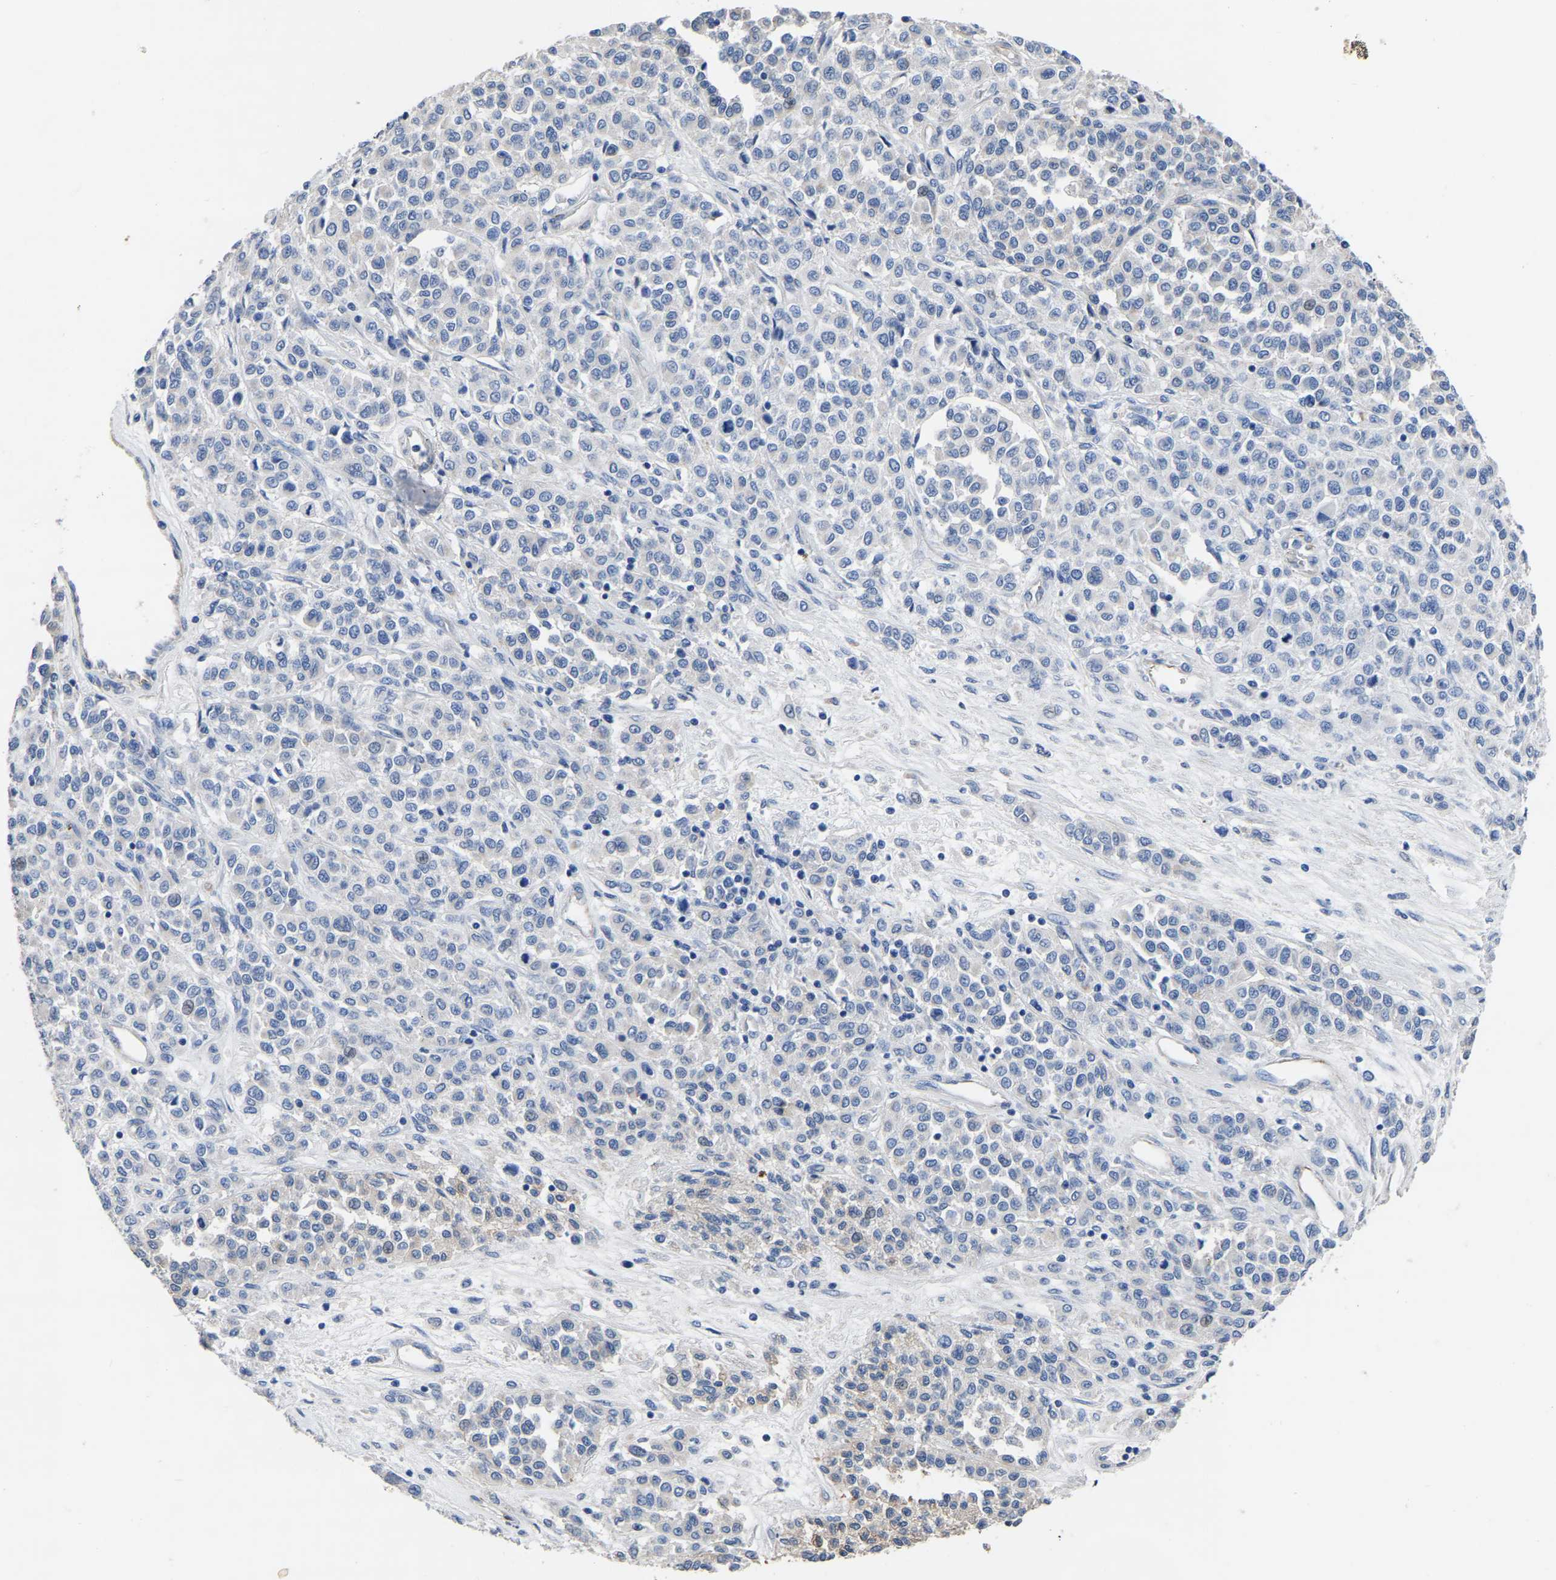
{"staining": {"intensity": "weak", "quantity": "<25%", "location": "cytoplasmic/membranous"}, "tissue": "melanoma", "cell_type": "Tumor cells", "image_type": "cancer", "snomed": [{"axis": "morphology", "description": "Malignant melanoma, Metastatic site"}, {"axis": "topography", "description": "Pancreas"}], "caption": "Immunohistochemical staining of melanoma shows no significant staining in tumor cells.", "gene": "SLC45A3", "patient": {"sex": "female", "age": 30}}